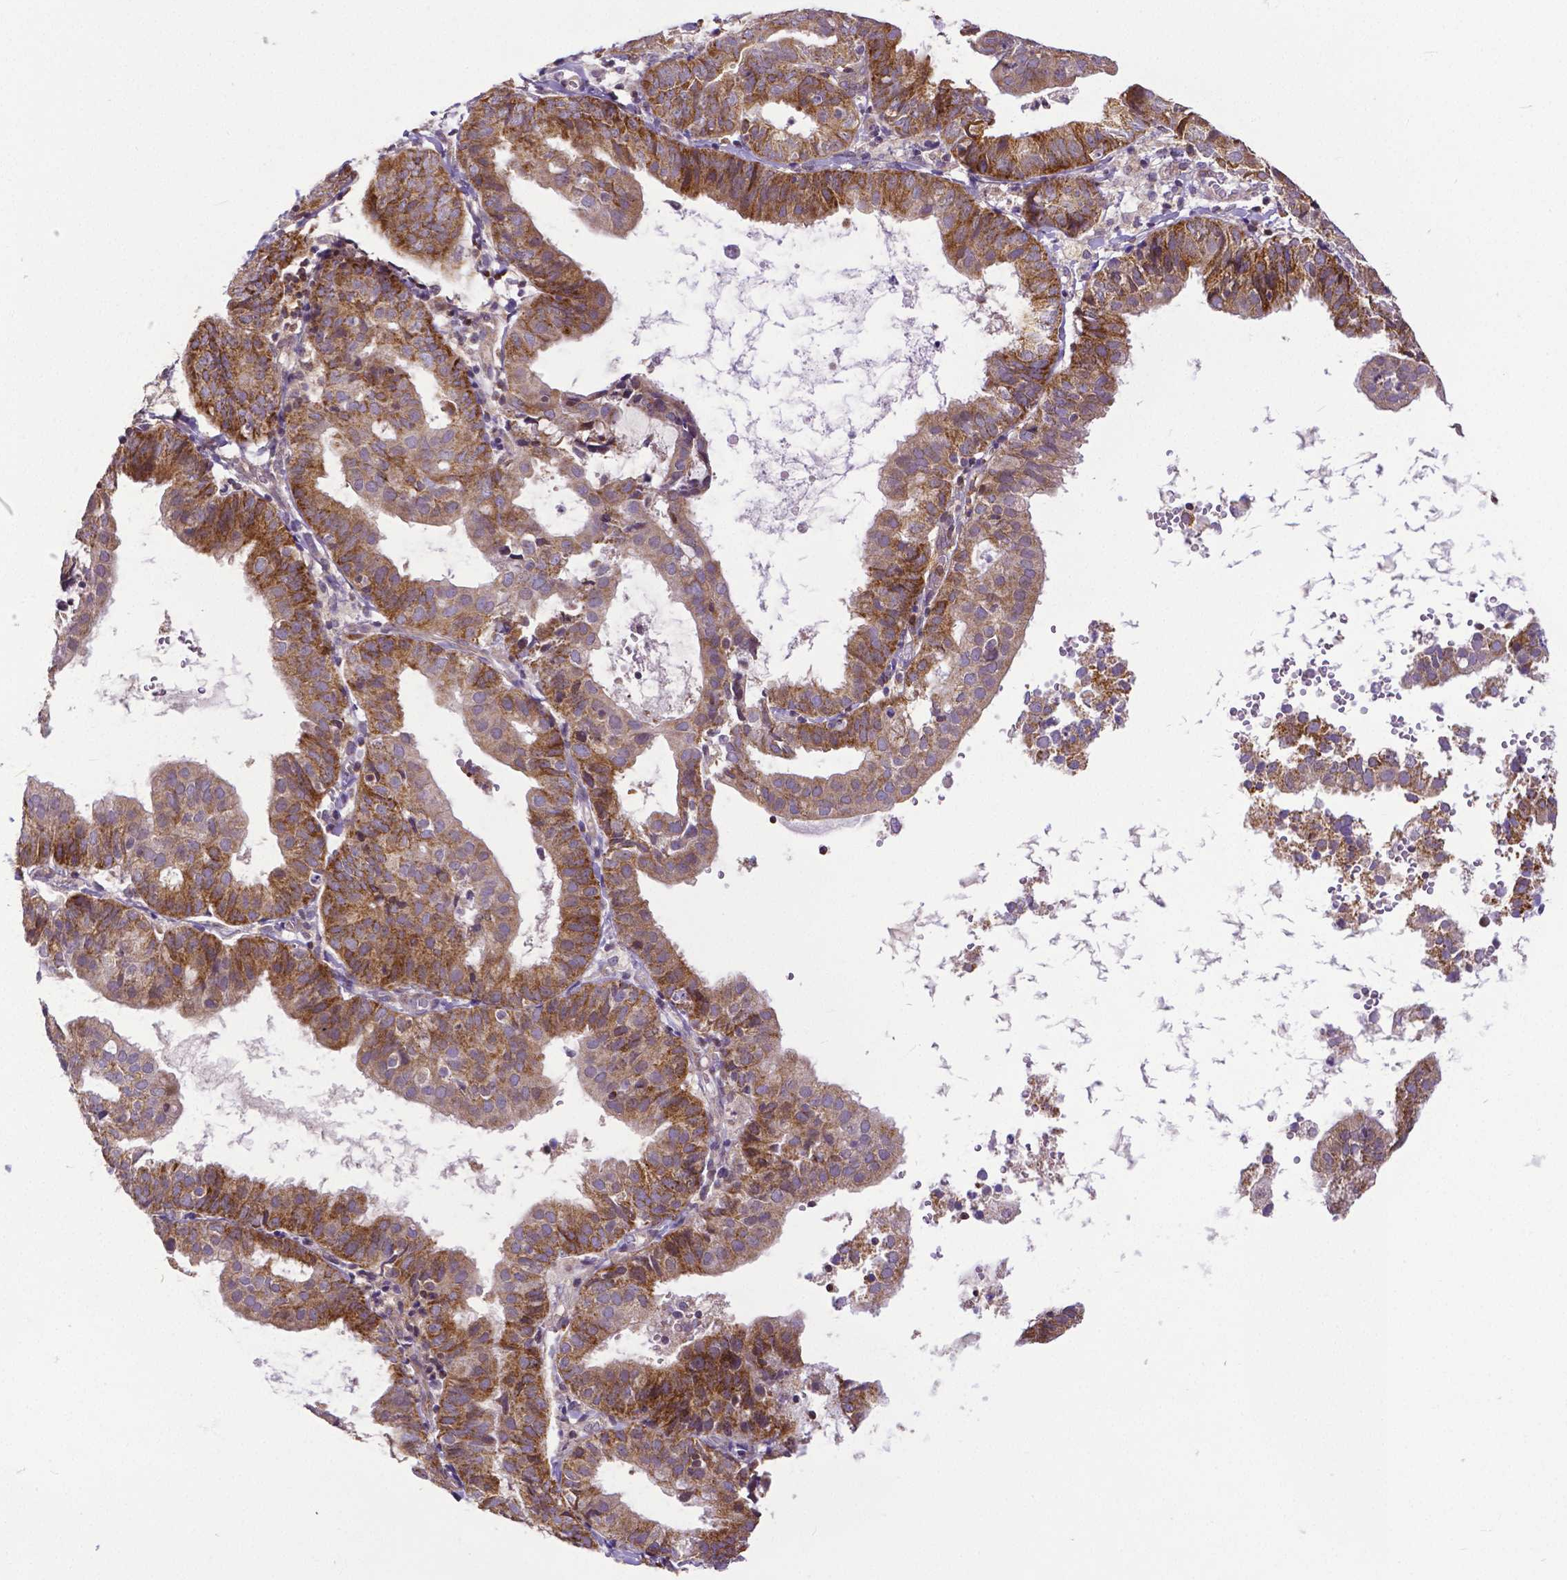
{"staining": {"intensity": "moderate", "quantity": ">75%", "location": "cytoplasmic/membranous"}, "tissue": "endometrial cancer", "cell_type": "Tumor cells", "image_type": "cancer", "snomed": [{"axis": "morphology", "description": "Adenocarcinoma, NOS"}, {"axis": "topography", "description": "Endometrium"}], "caption": "Immunohistochemistry (IHC) of endometrial adenocarcinoma reveals medium levels of moderate cytoplasmic/membranous expression in about >75% of tumor cells.", "gene": "MCL1", "patient": {"sex": "female", "age": 80}}